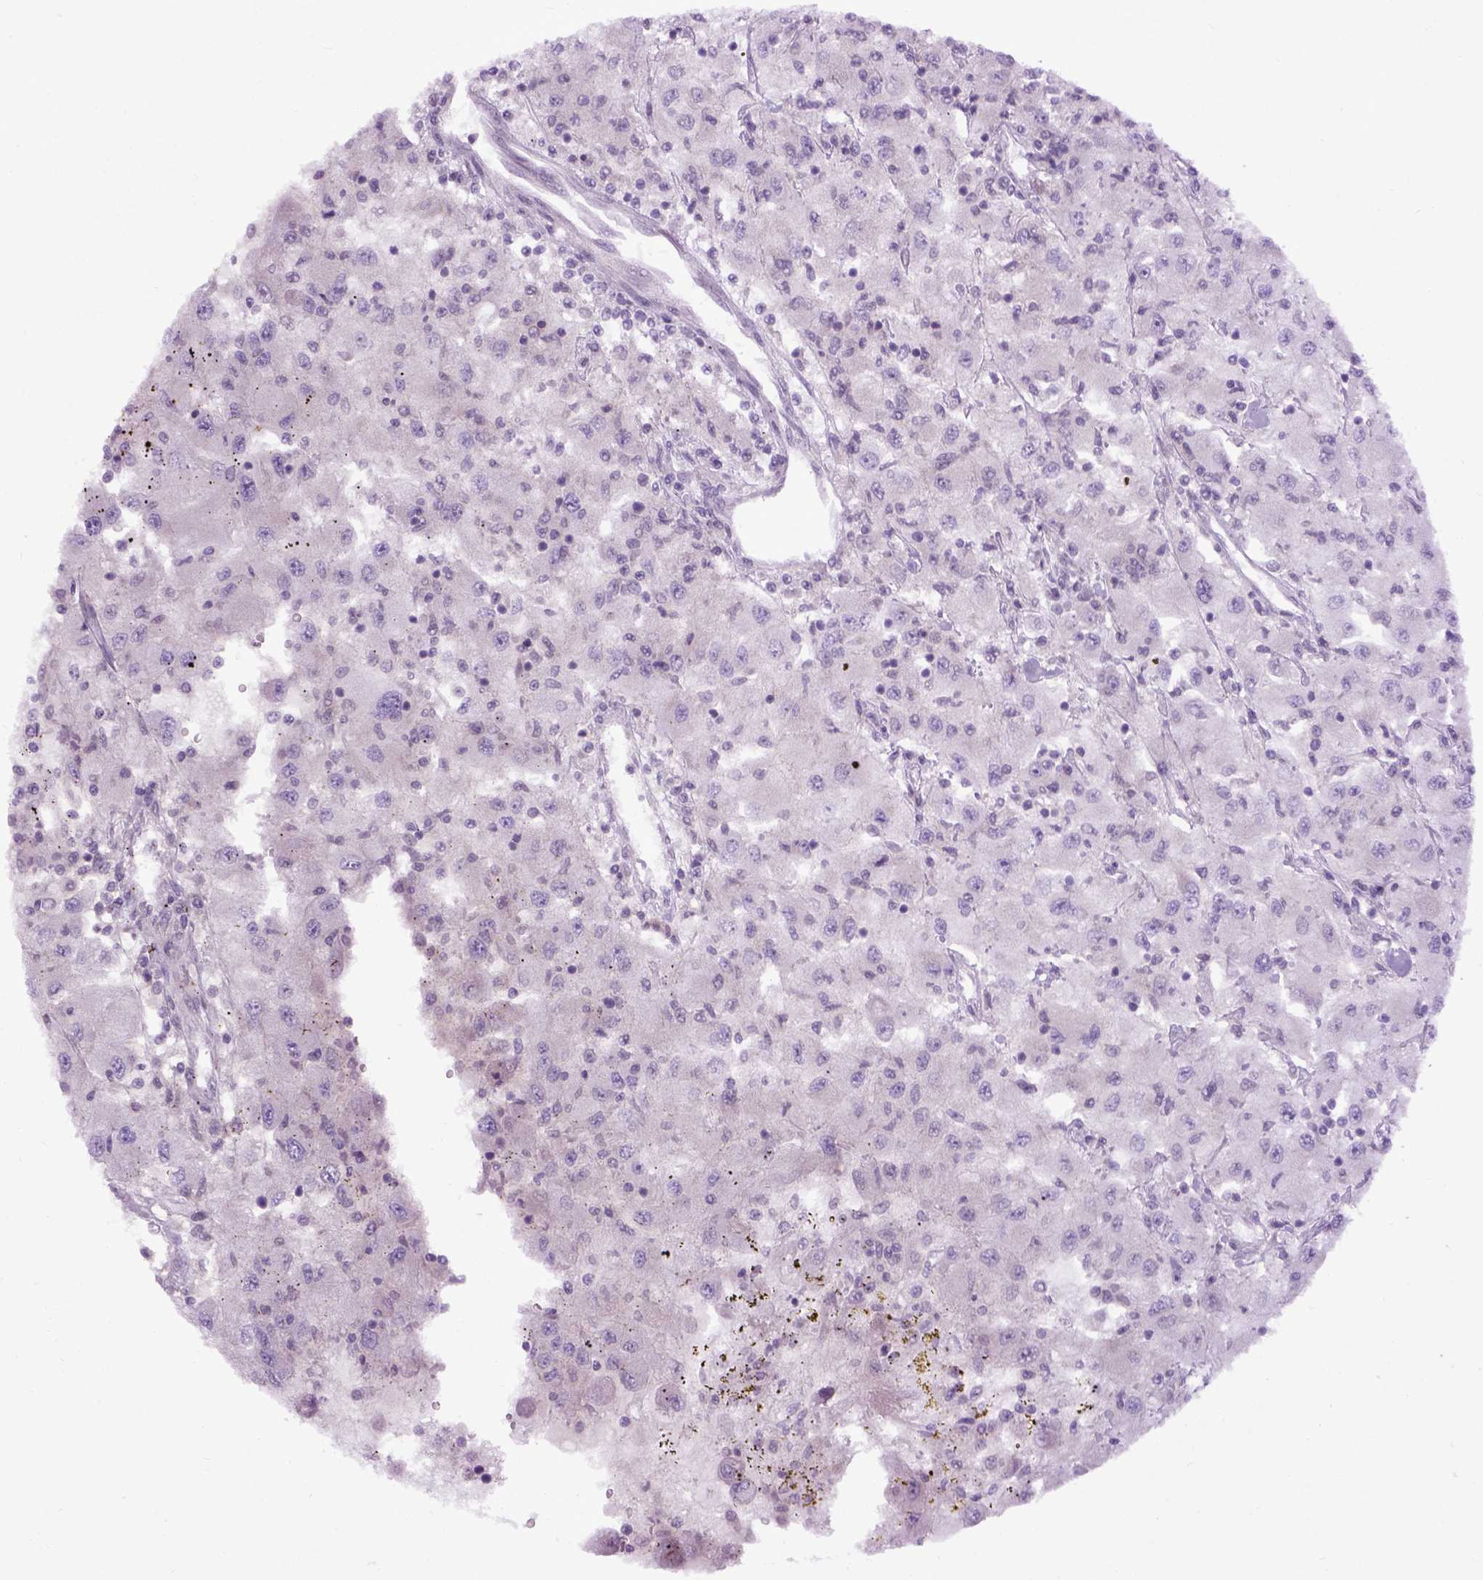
{"staining": {"intensity": "negative", "quantity": "none", "location": "none"}, "tissue": "renal cancer", "cell_type": "Tumor cells", "image_type": "cancer", "snomed": [{"axis": "morphology", "description": "Adenocarcinoma, NOS"}, {"axis": "topography", "description": "Kidney"}], "caption": "Tumor cells are negative for protein expression in human renal cancer. Brightfield microscopy of IHC stained with DAB (3,3'-diaminobenzidine) (brown) and hematoxylin (blue), captured at high magnification.", "gene": "EMILIN3", "patient": {"sex": "female", "age": 67}}